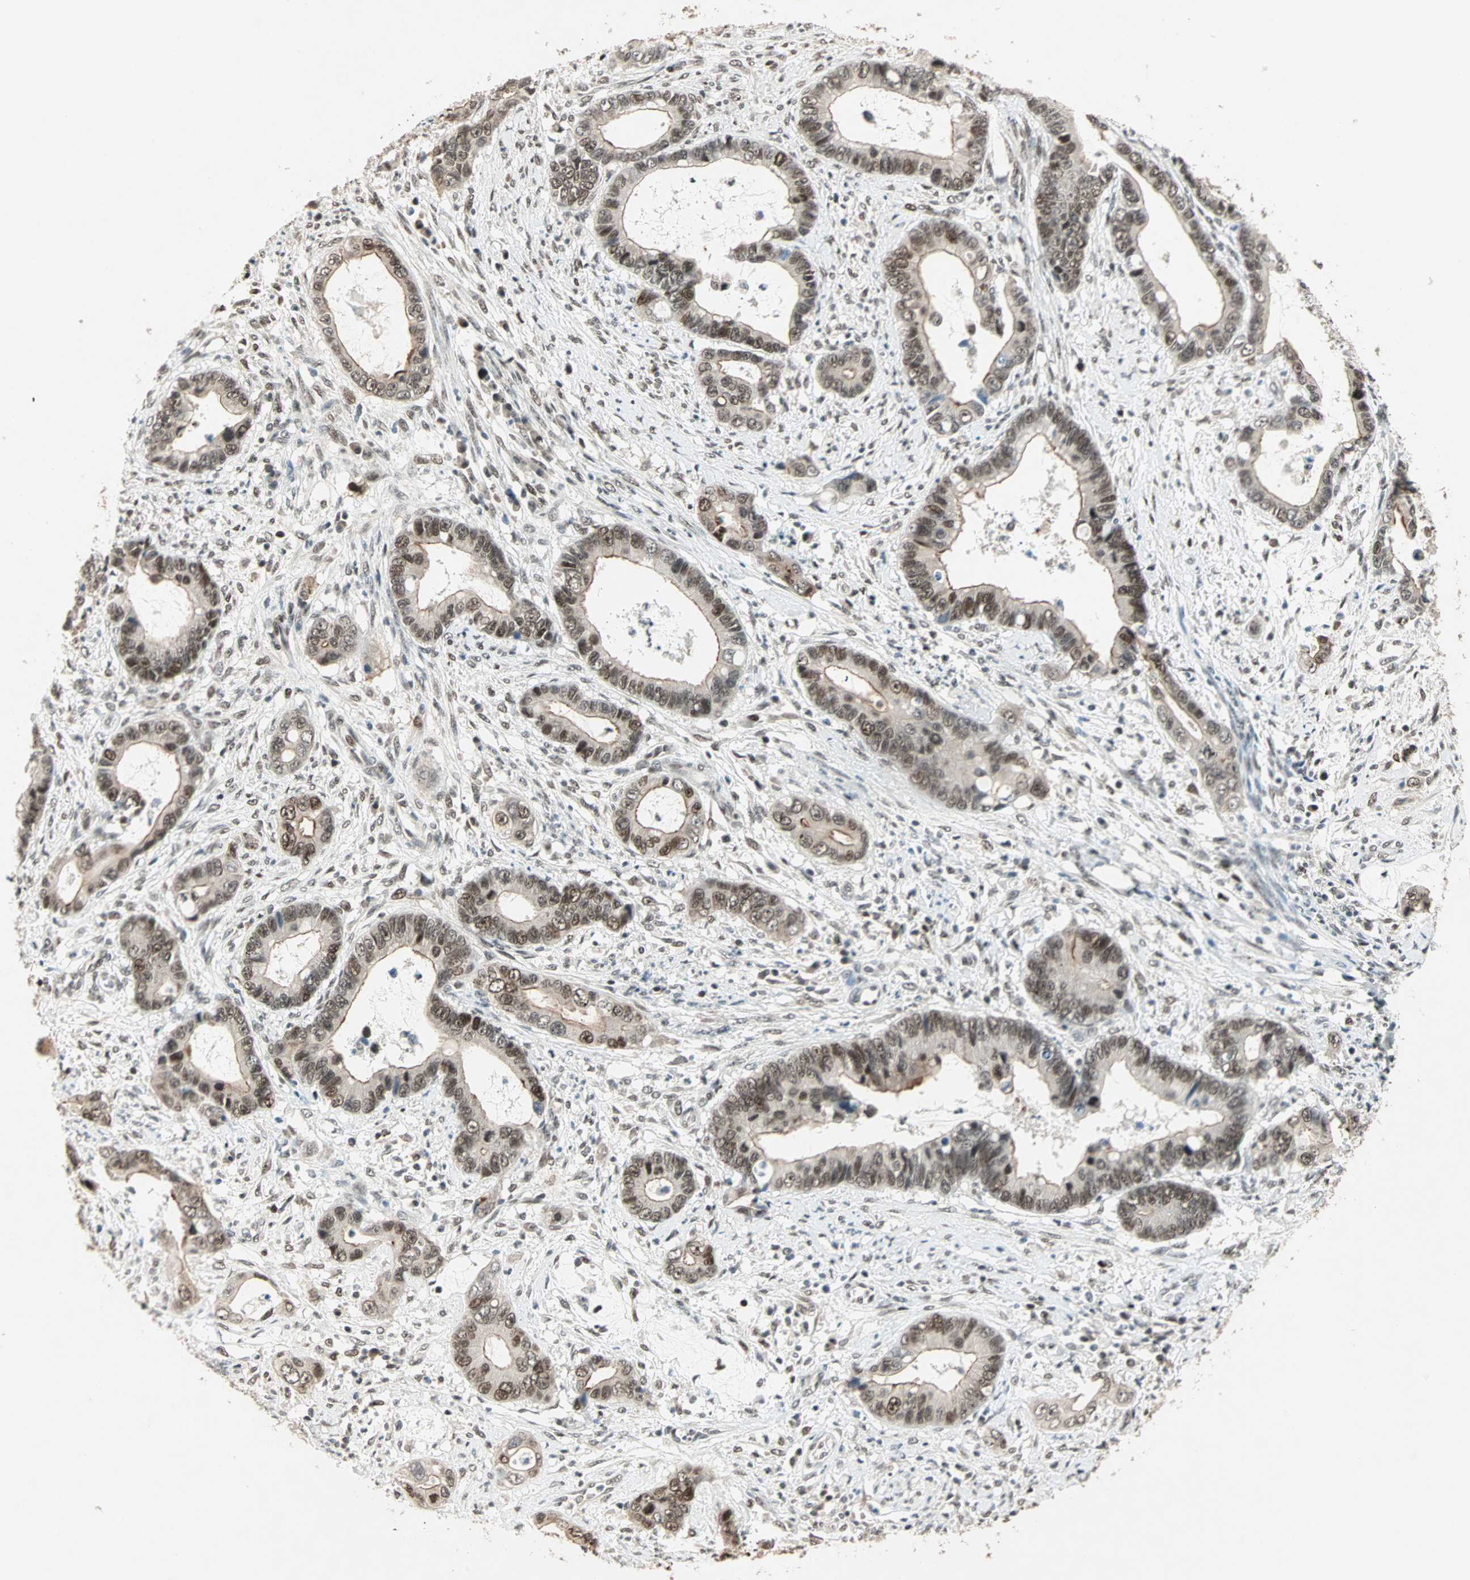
{"staining": {"intensity": "moderate", "quantity": ">75%", "location": "nuclear"}, "tissue": "cervical cancer", "cell_type": "Tumor cells", "image_type": "cancer", "snomed": [{"axis": "morphology", "description": "Adenocarcinoma, NOS"}, {"axis": "topography", "description": "Cervix"}], "caption": "Immunohistochemical staining of human adenocarcinoma (cervical) shows medium levels of moderate nuclear staining in about >75% of tumor cells. (DAB IHC, brown staining for protein, blue staining for nuclei).", "gene": "MDC1", "patient": {"sex": "female", "age": 44}}